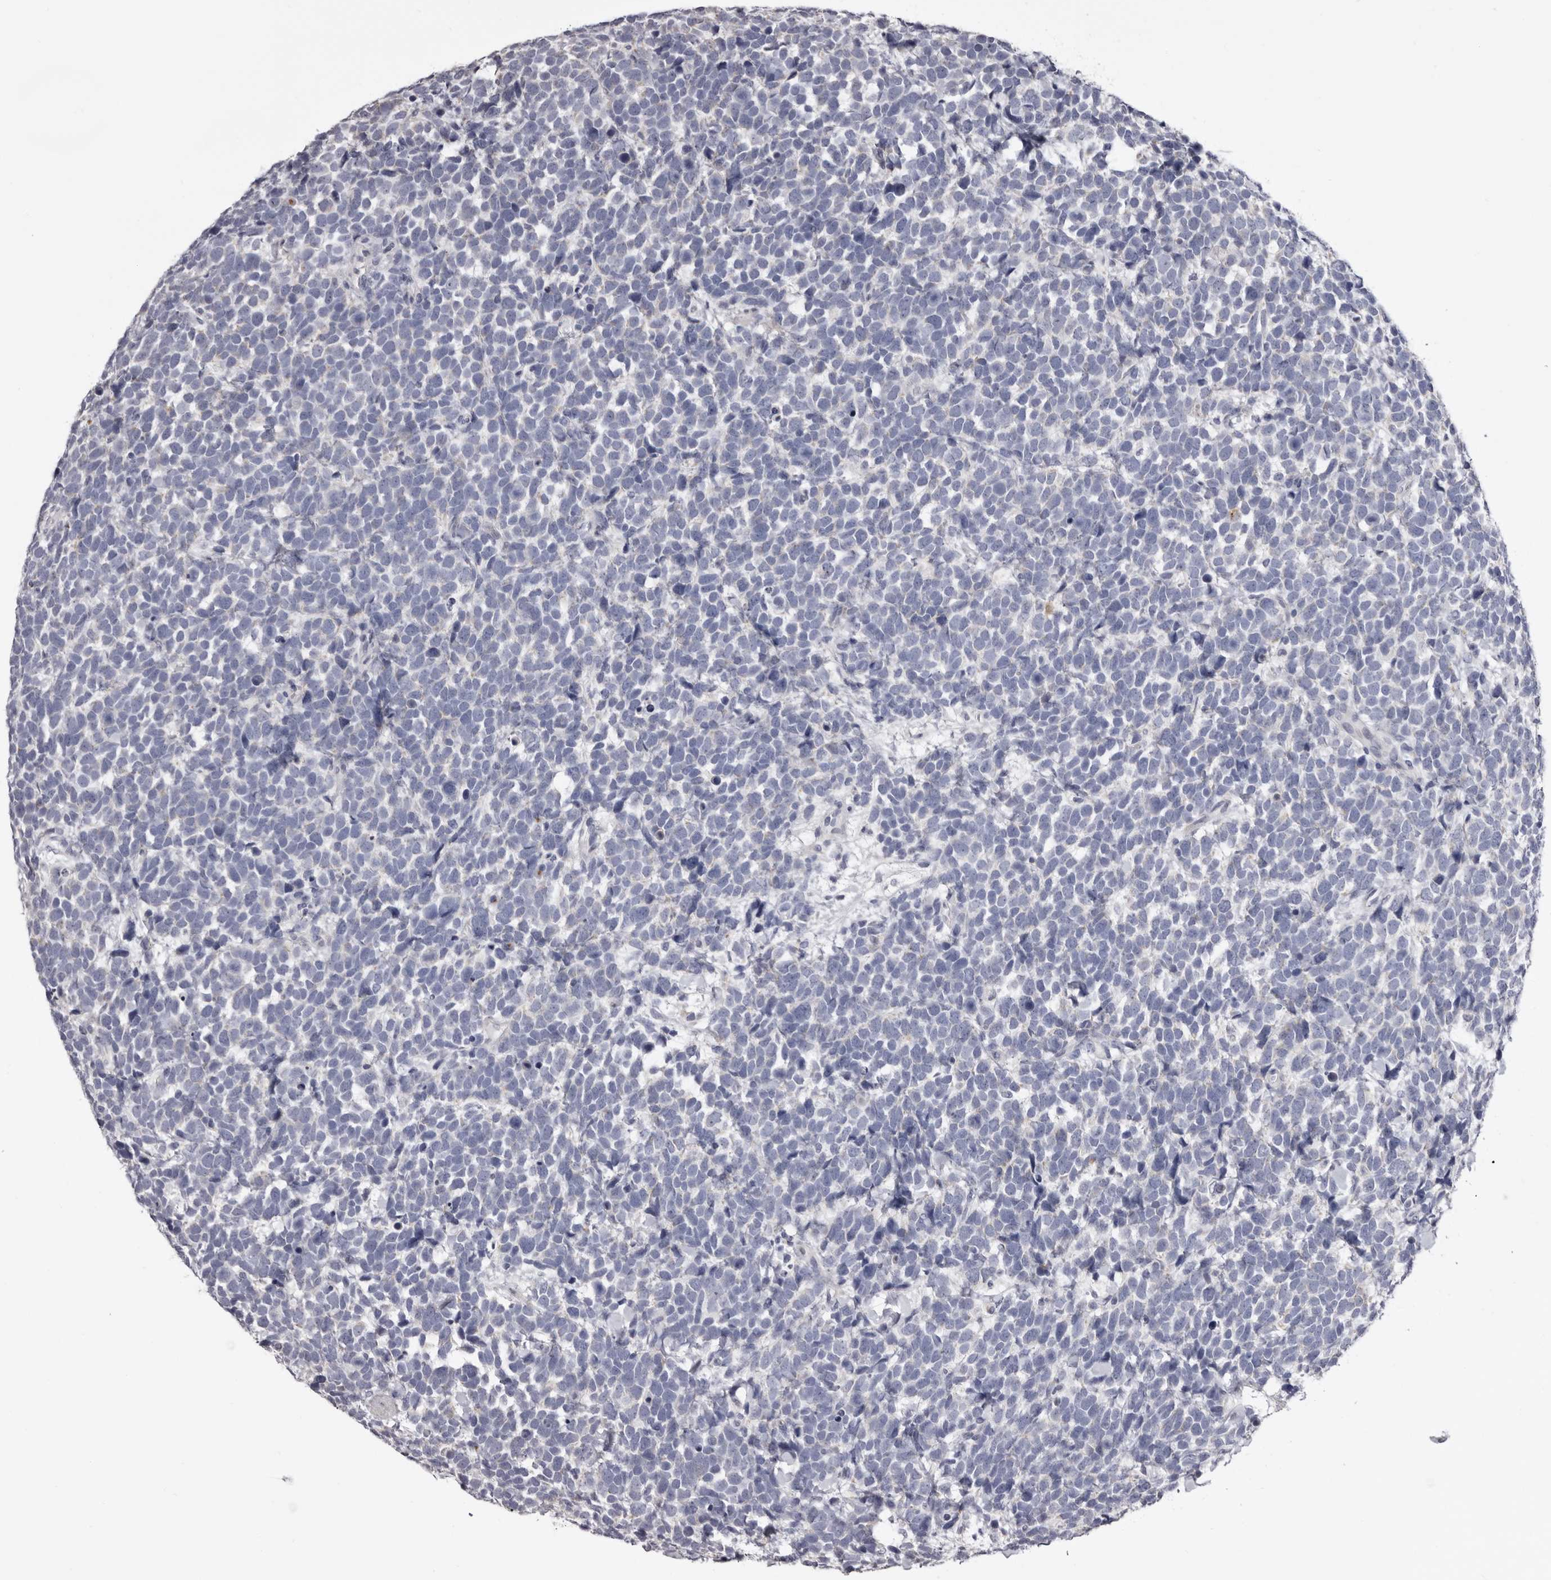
{"staining": {"intensity": "negative", "quantity": "none", "location": "none"}, "tissue": "urothelial cancer", "cell_type": "Tumor cells", "image_type": "cancer", "snomed": [{"axis": "morphology", "description": "Urothelial carcinoma, High grade"}, {"axis": "topography", "description": "Urinary bladder"}], "caption": "The immunohistochemistry (IHC) histopathology image has no significant expression in tumor cells of urothelial cancer tissue. (Brightfield microscopy of DAB (3,3'-diaminobenzidine) immunohistochemistry at high magnification).", "gene": "CASQ1", "patient": {"sex": "female", "age": 82}}